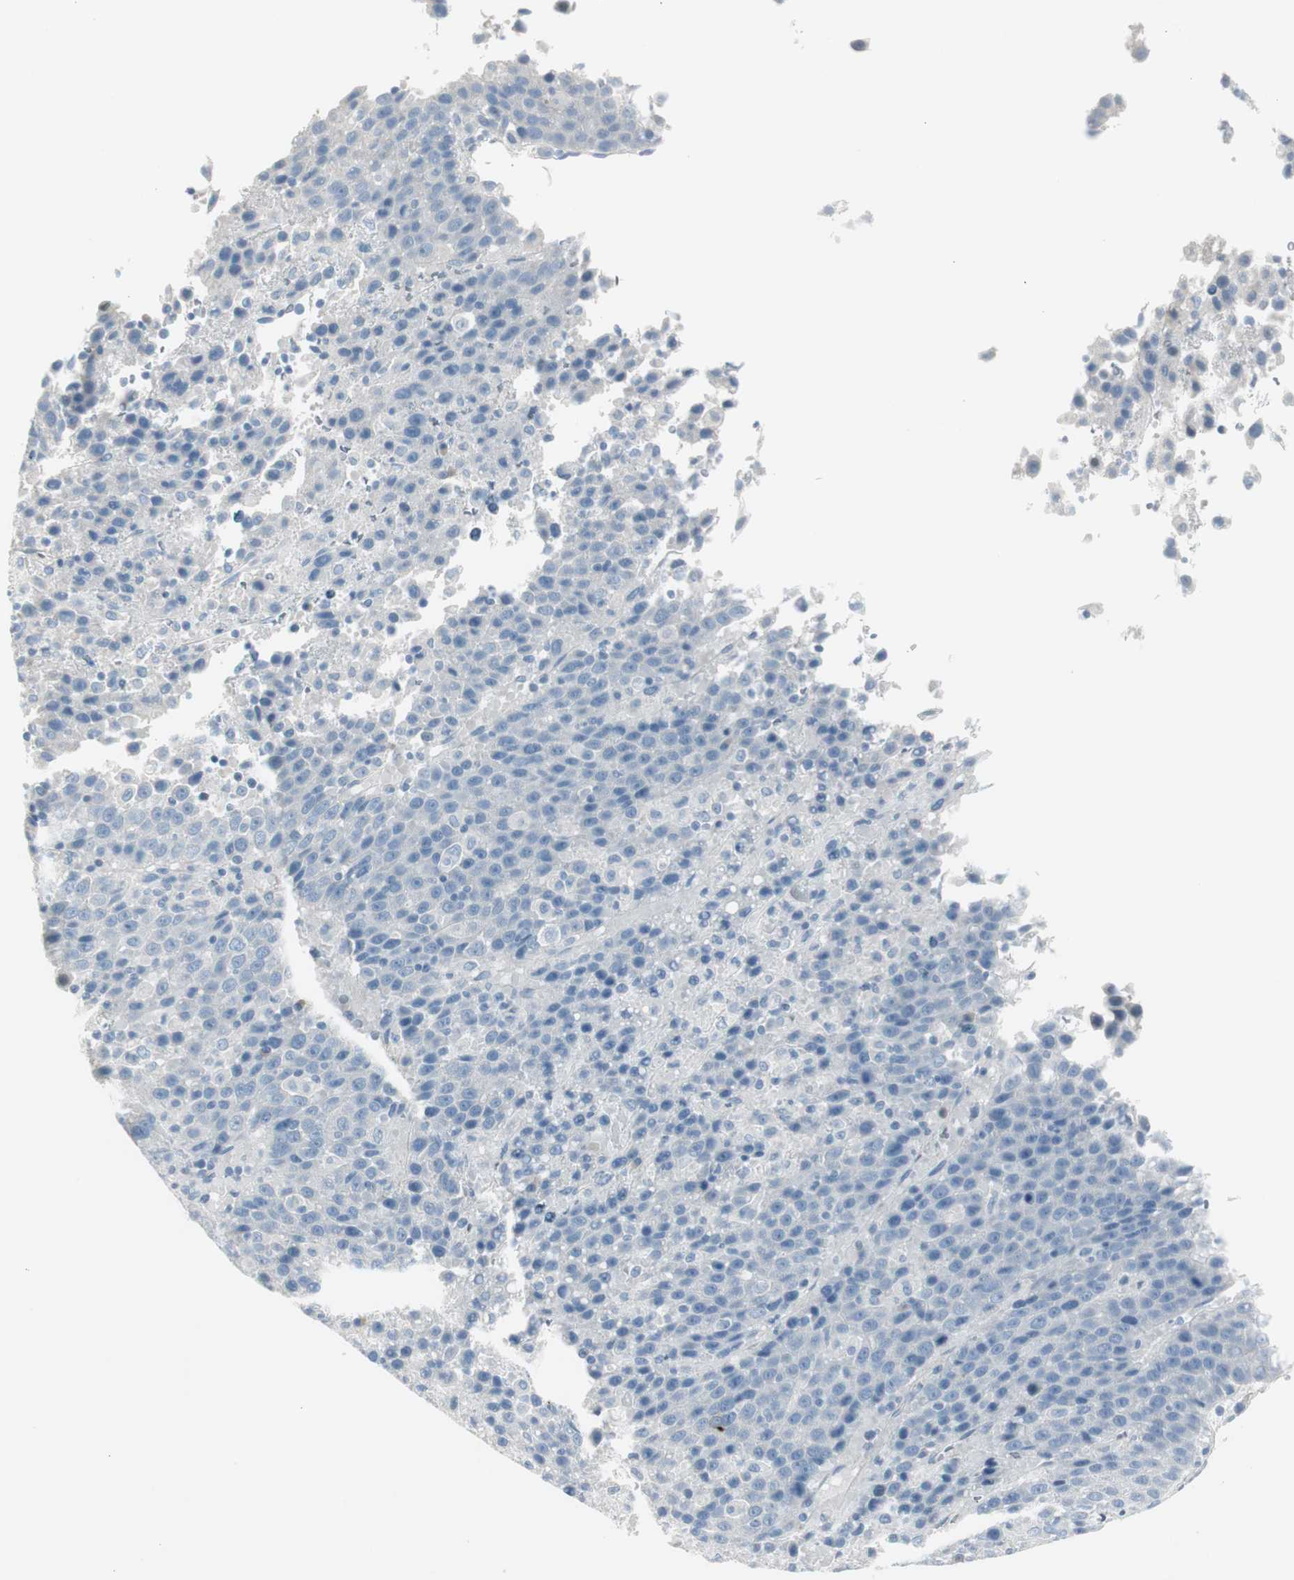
{"staining": {"intensity": "negative", "quantity": "none", "location": "none"}, "tissue": "liver cancer", "cell_type": "Tumor cells", "image_type": "cancer", "snomed": [{"axis": "morphology", "description": "Carcinoma, Hepatocellular, NOS"}, {"axis": "topography", "description": "Liver"}], "caption": "Tumor cells are negative for brown protein staining in liver hepatocellular carcinoma.", "gene": "CACNA2D1", "patient": {"sex": "female", "age": 53}}